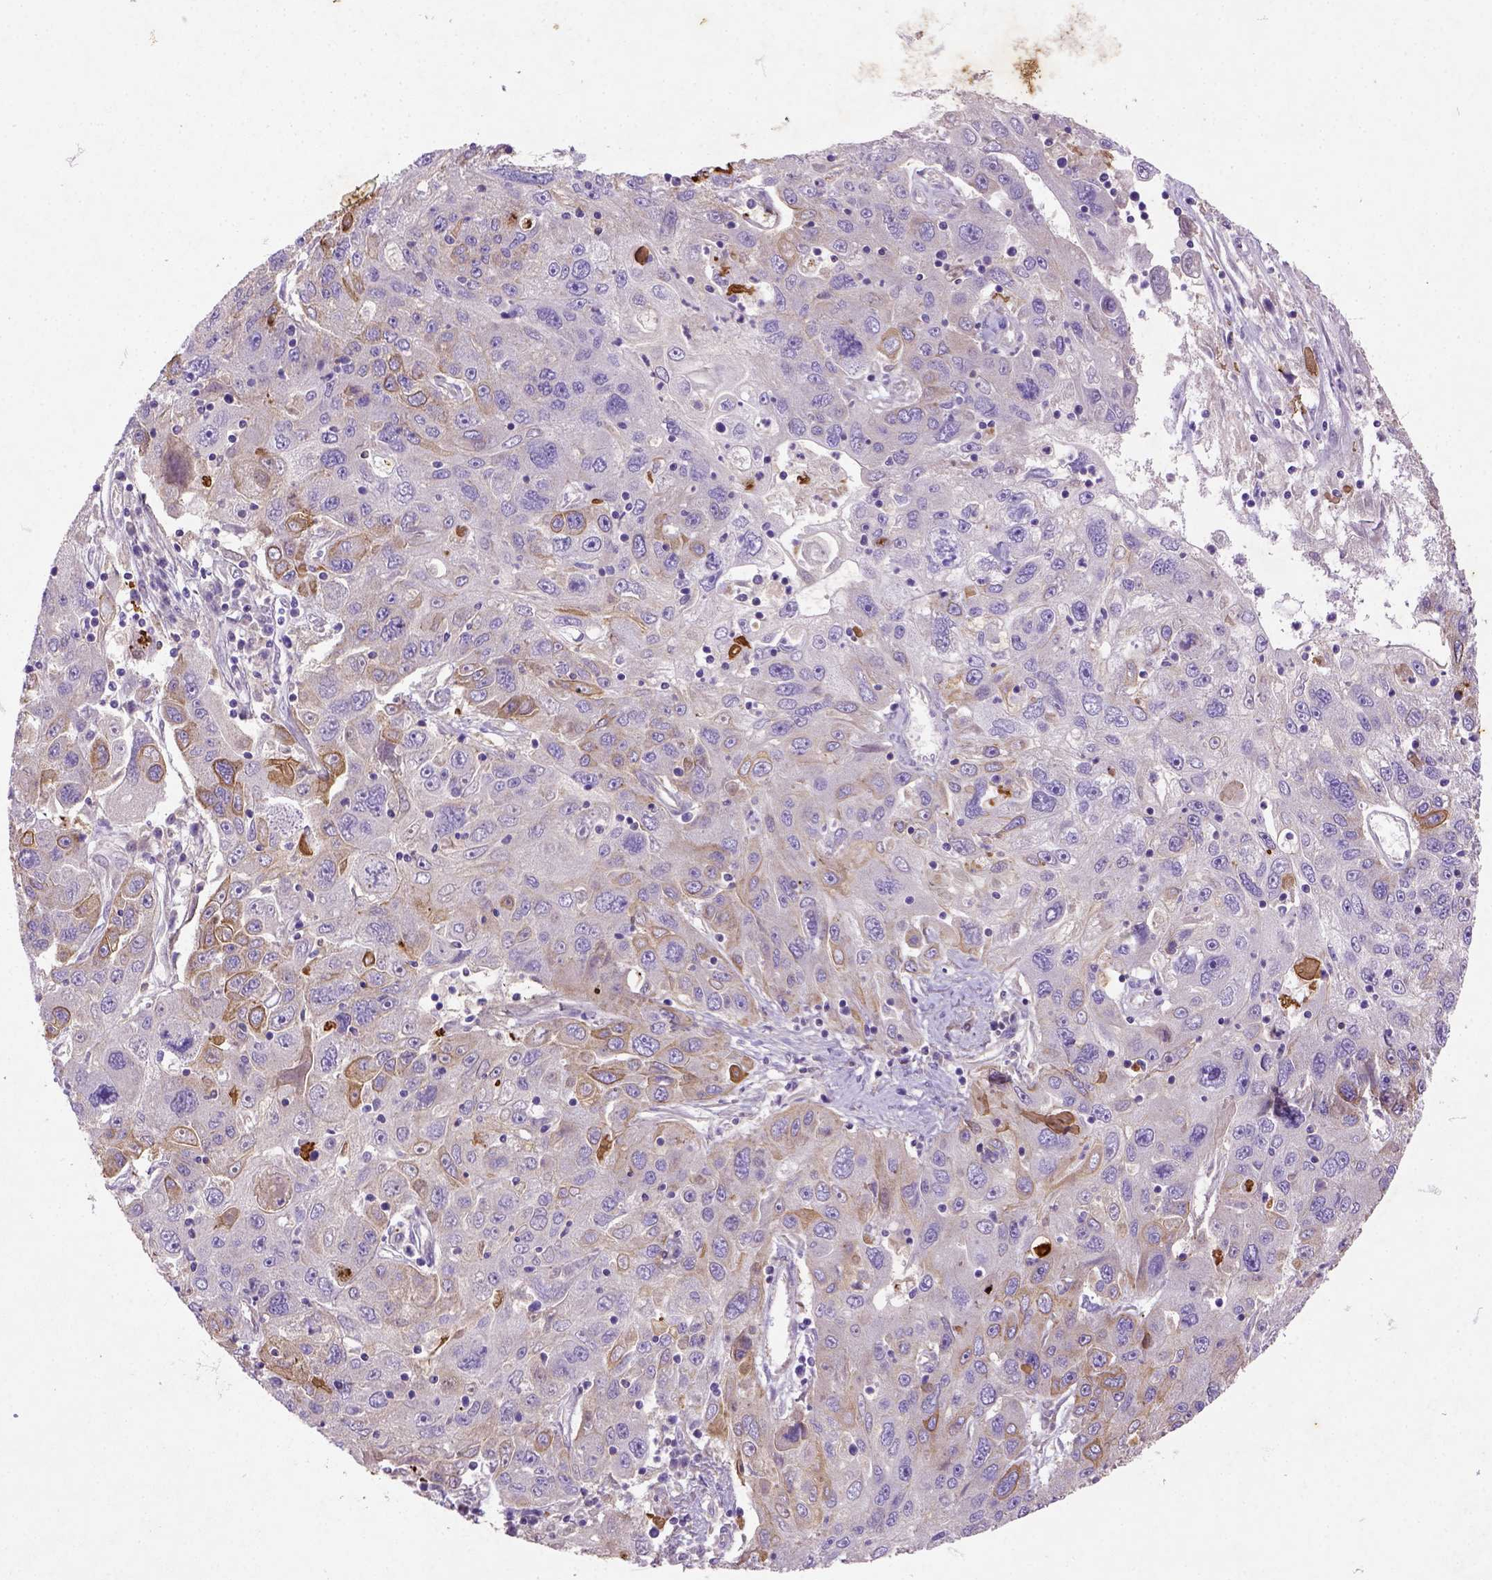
{"staining": {"intensity": "moderate", "quantity": "<25%", "location": "cytoplasmic/membranous"}, "tissue": "stomach cancer", "cell_type": "Tumor cells", "image_type": "cancer", "snomed": [{"axis": "morphology", "description": "Adenocarcinoma, NOS"}, {"axis": "topography", "description": "Stomach"}], "caption": "Tumor cells exhibit low levels of moderate cytoplasmic/membranous positivity in approximately <25% of cells in human stomach cancer.", "gene": "NUDT2", "patient": {"sex": "male", "age": 56}}